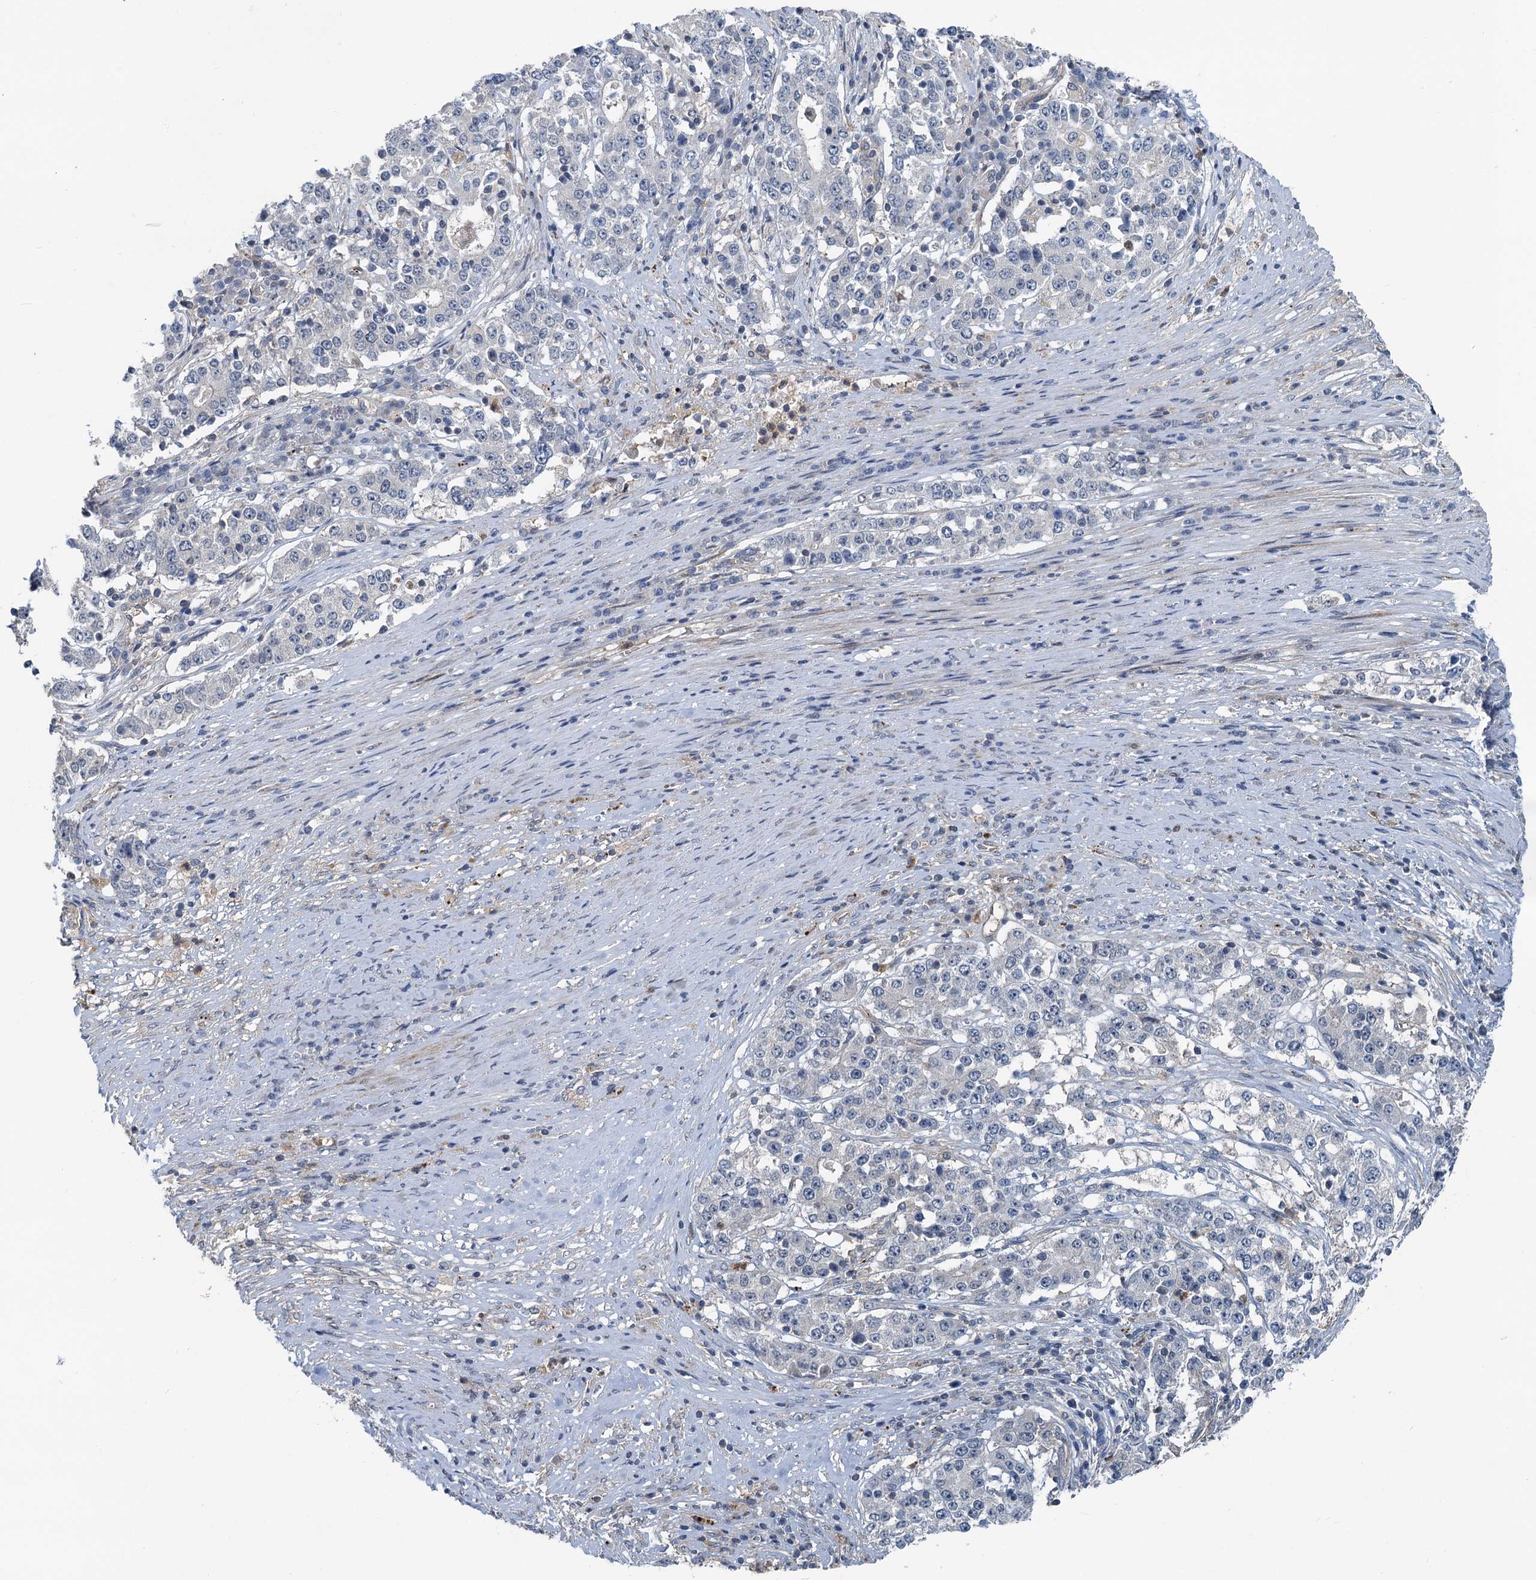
{"staining": {"intensity": "negative", "quantity": "none", "location": "none"}, "tissue": "stomach cancer", "cell_type": "Tumor cells", "image_type": "cancer", "snomed": [{"axis": "morphology", "description": "Adenocarcinoma, NOS"}, {"axis": "topography", "description": "Stomach"}], "caption": "Immunohistochemistry of stomach cancer demonstrates no staining in tumor cells.", "gene": "GCLM", "patient": {"sex": "male", "age": 59}}